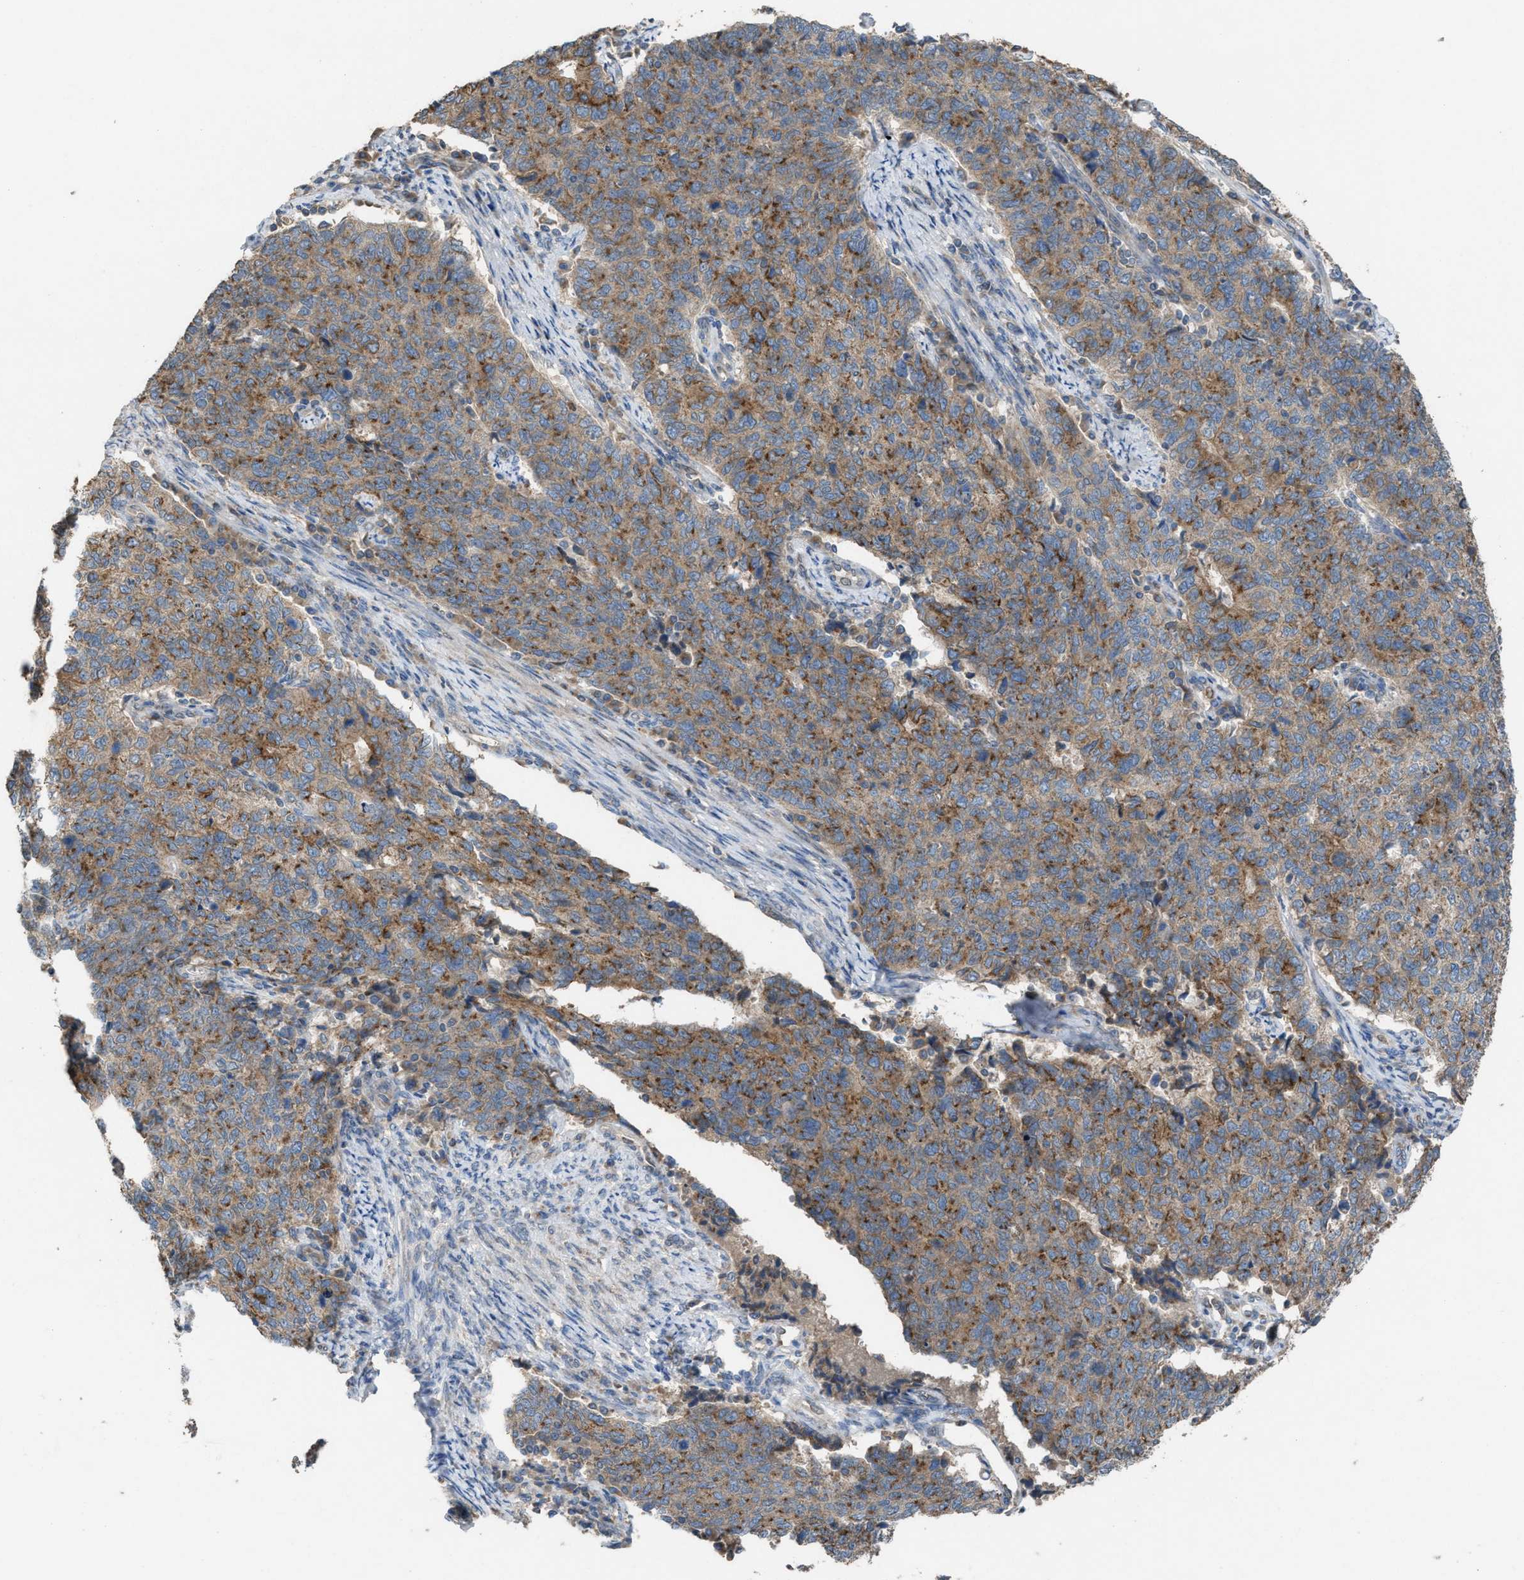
{"staining": {"intensity": "moderate", "quantity": ">75%", "location": "cytoplasmic/membranous"}, "tissue": "cervical cancer", "cell_type": "Tumor cells", "image_type": "cancer", "snomed": [{"axis": "morphology", "description": "Squamous cell carcinoma, NOS"}, {"axis": "topography", "description": "Cervix"}], "caption": "High-magnification brightfield microscopy of squamous cell carcinoma (cervical) stained with DAB (3,3'-diaminobenzidine) (brown) and counterstained with hematoxylin (blue). tumor cells exhibit moderate cytoplasmic/membranous staining is appreciated in approximately>75% of cells.", "gene": "TPK1", "patient": {"sex": "female", "age": 63}}